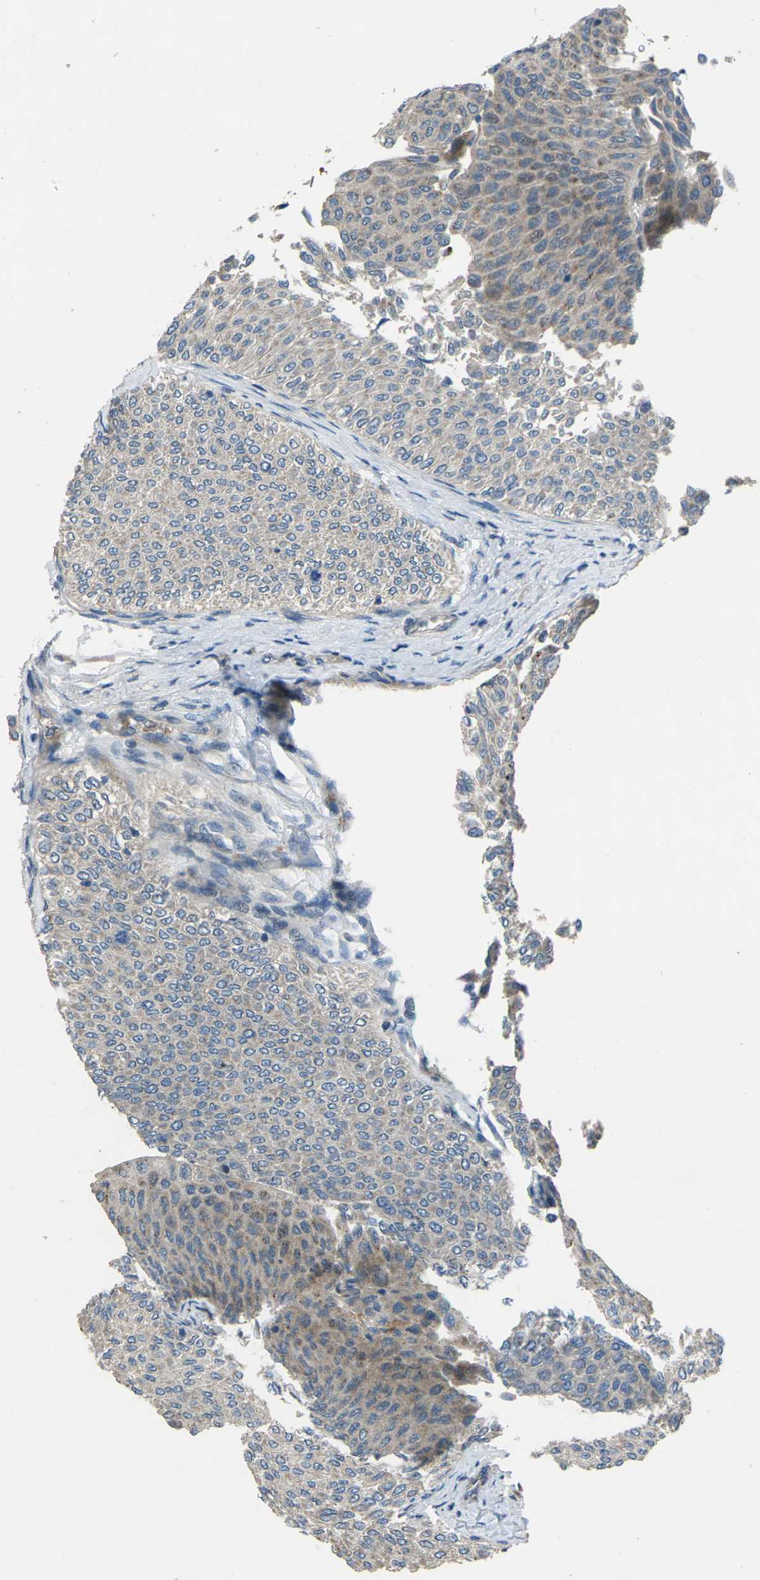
{"staining": {"intensity": "negative", "quantity": "none", "location": "none"}, "tissue": "urothelial cancer", "cell_type": "Tumor cells", "image_type": "cancer", "snomed": [{"axis": "morphology", "description": "Urothelial carcinoma, Low grade"}, {"axis": "topography", "description": "Urinary bladder"}], "caption": "Low-grade urothelial carcinoma stained for a protein using immunohistochemistry (IHC) exhibits no expression tumor cells.", "gene": "EDNRA", "patient": {"sex": "male", "age": 78}}